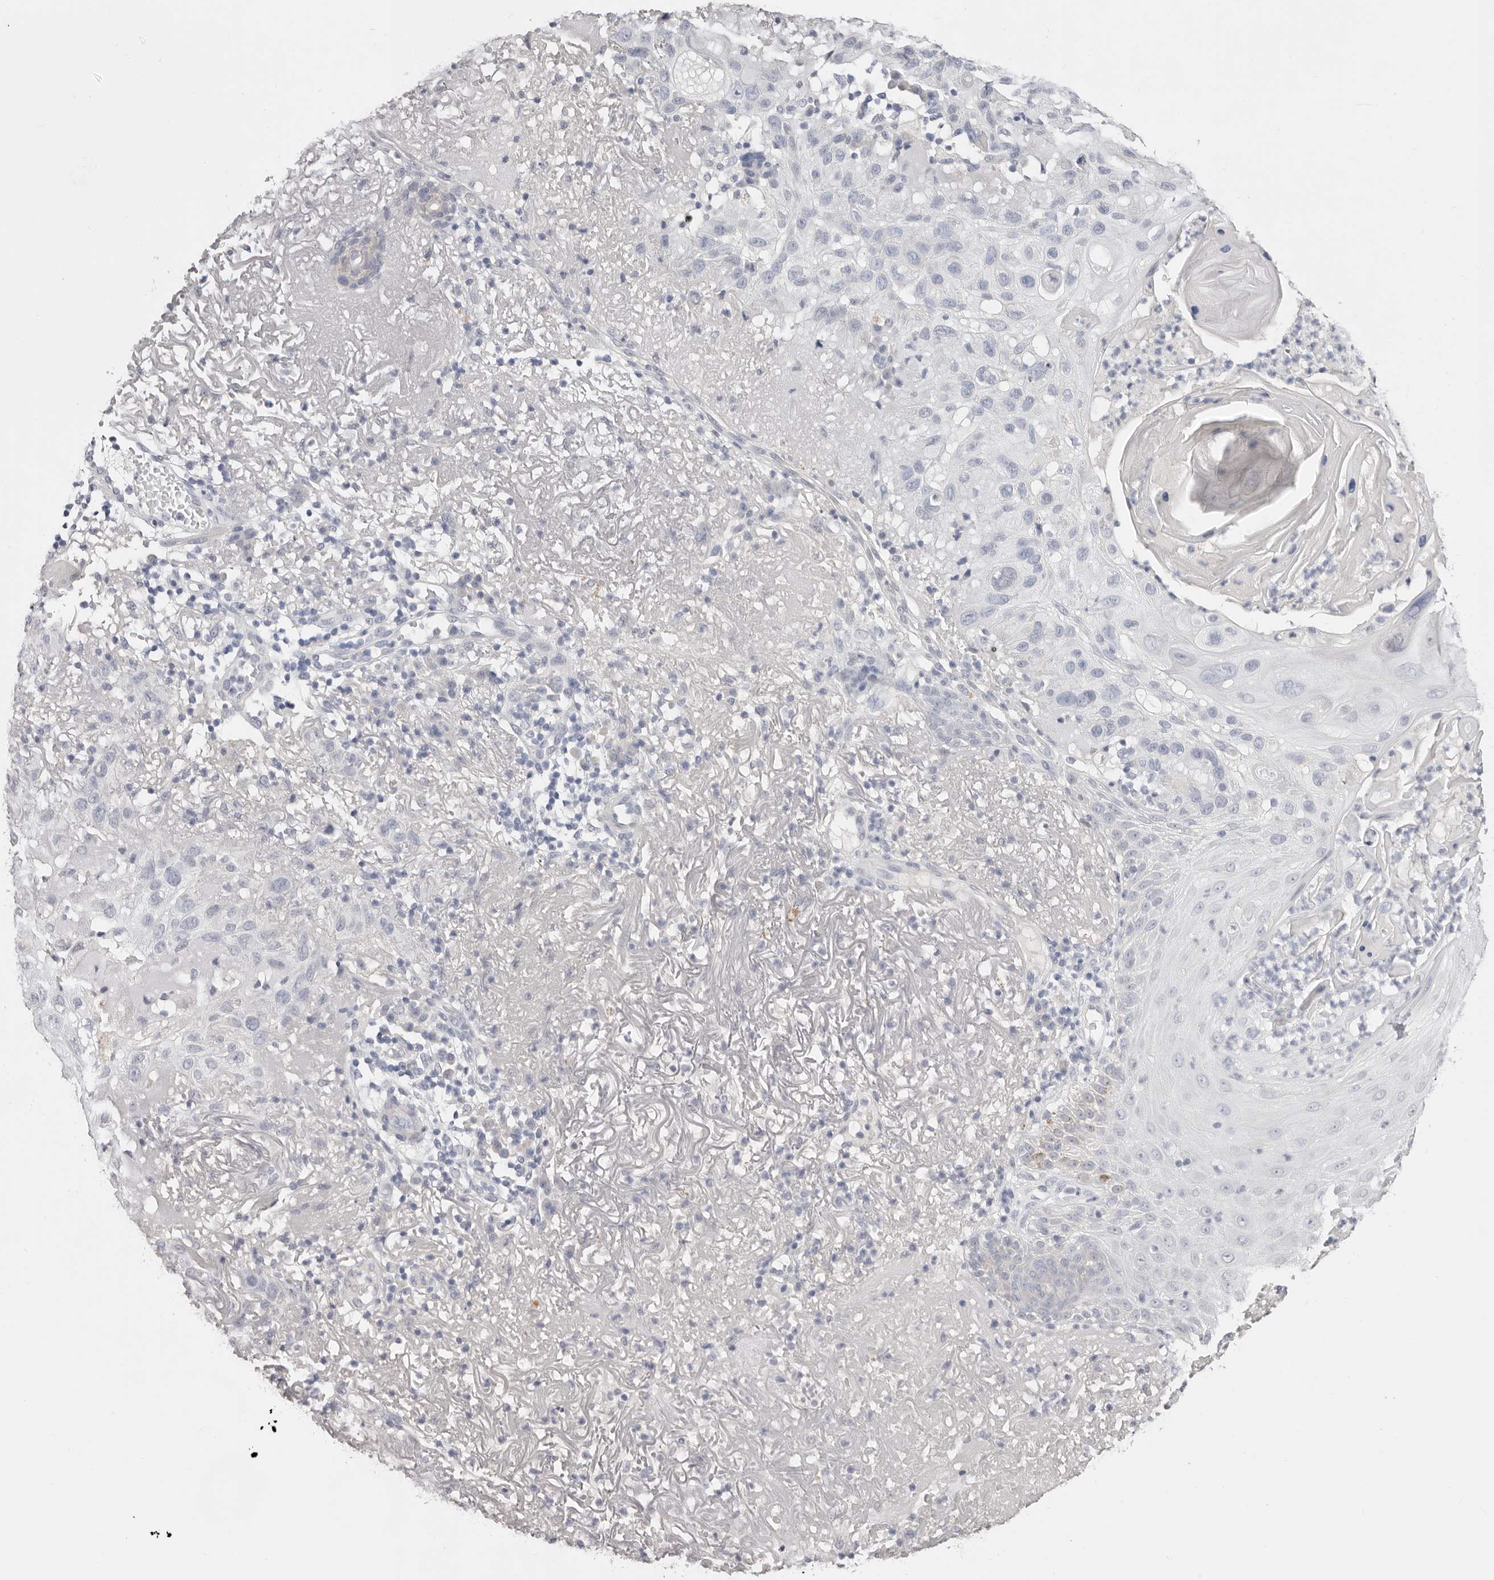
{"staining": {"intensity": "negative", "quantity": "none", "location": "none"}, "tissue": "skin cancer", "cell_type": "Tumor cells", "image_type": "cancer", "snomed": [{"axis": "morphology", "description": "Normal tissue, NOS"}, {"axis": "morphology", "description": "Squamous cell carcinoma, NOS"}, {"axis": "topography", "description": "Skin"}], "caption": "This is a image of immunohistochemistry staining of skin cancer, which shows no staining in tumor cells.", "gene": "AKNAD1", "patient": {"sex": "female", "age": 96}}